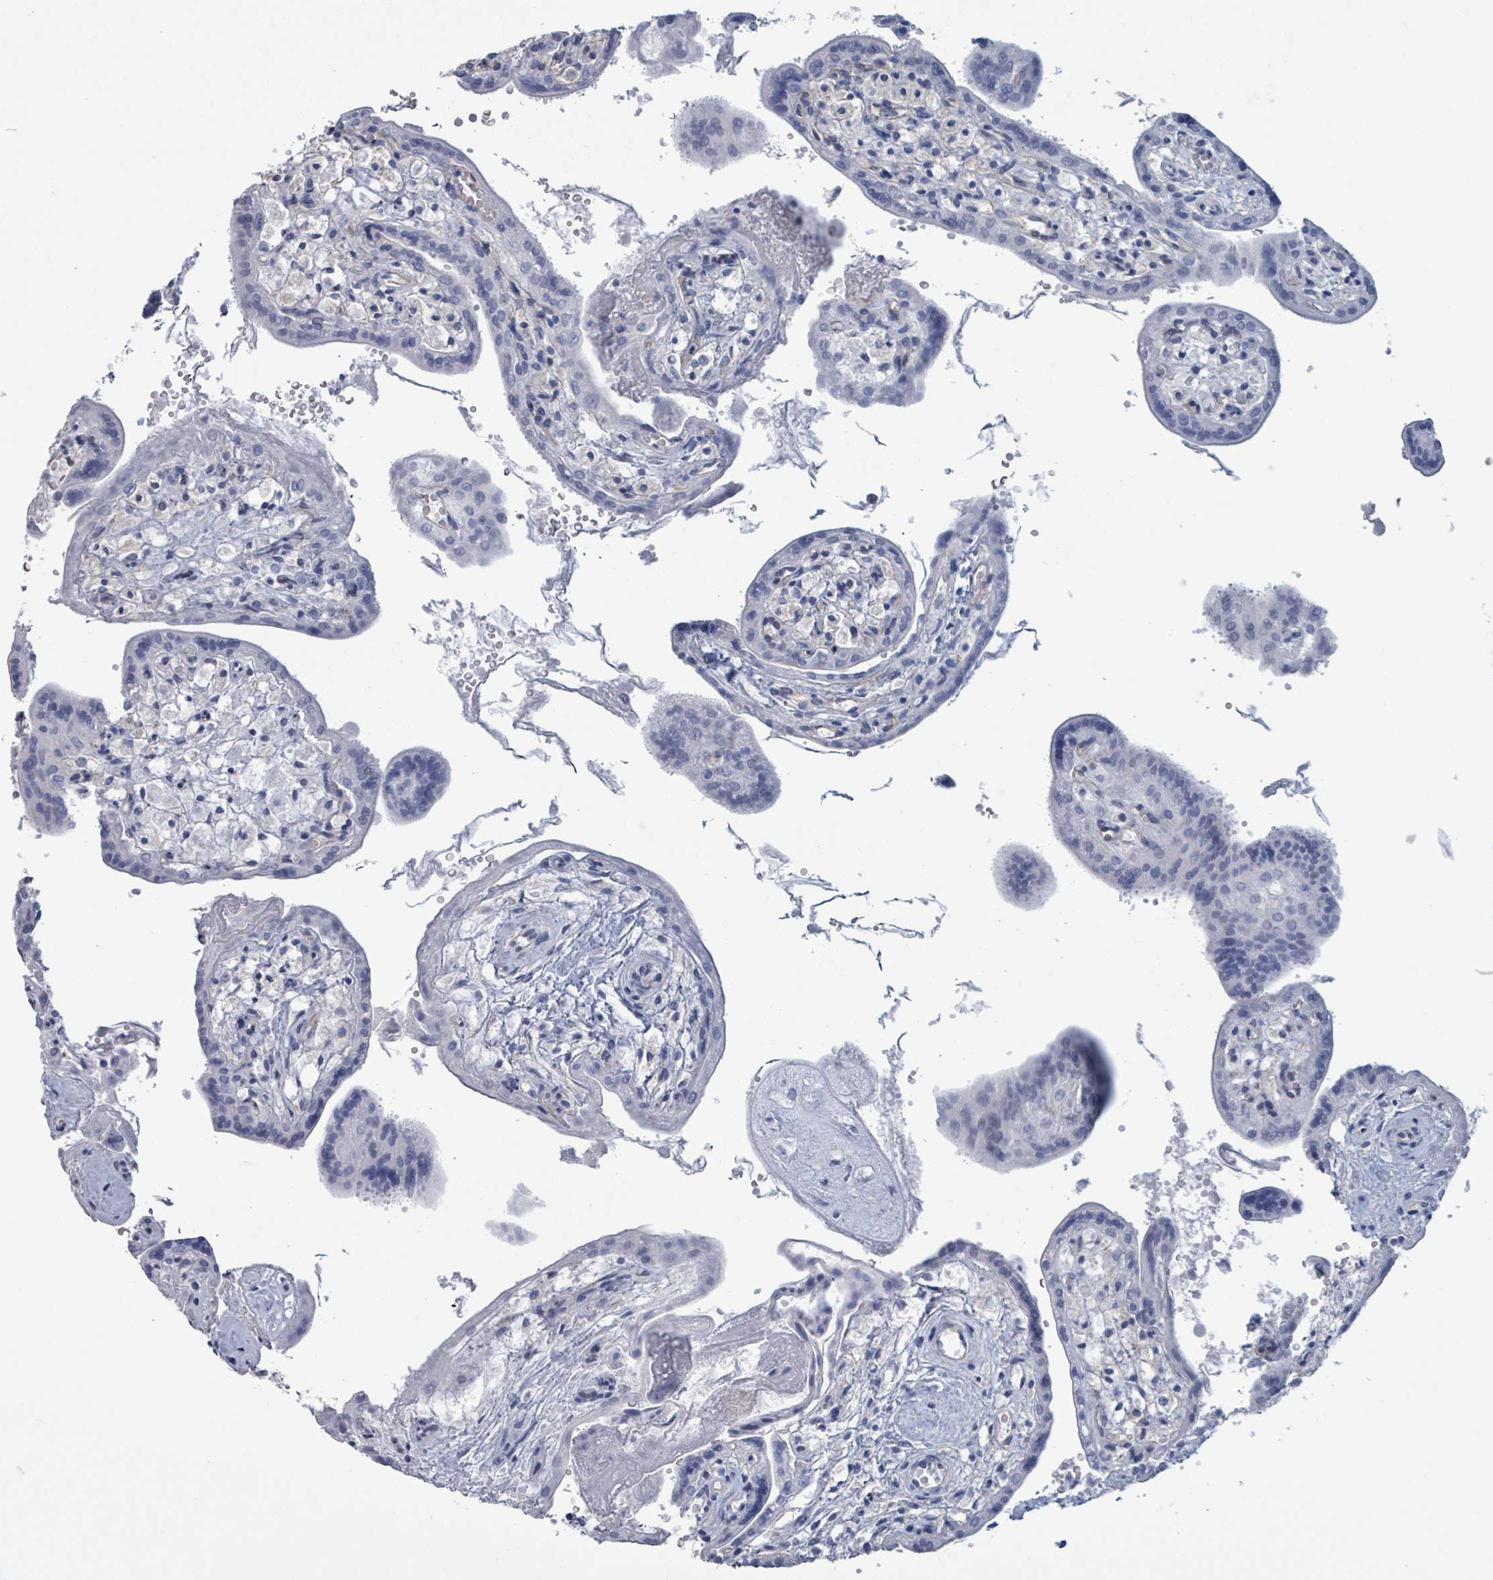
{"staining": {"intensity": "negative", "quantity": "none", "location": "none"}, "tissue": "placenta", "cell_type": "Decidual cells", "image_type": "normal", "snomed": [{"axis": "morphology", "description": "Normal tissue, NOS"}, {"axis": "topography", "description": "Placenta"}], "caption": "This is an immunohistochemistry (IHC) histopathology image of normal human placenta. There is no staining in decidual cells.", "gene": "CT45A10", "patient": {"sex": "female", "age": 37}}